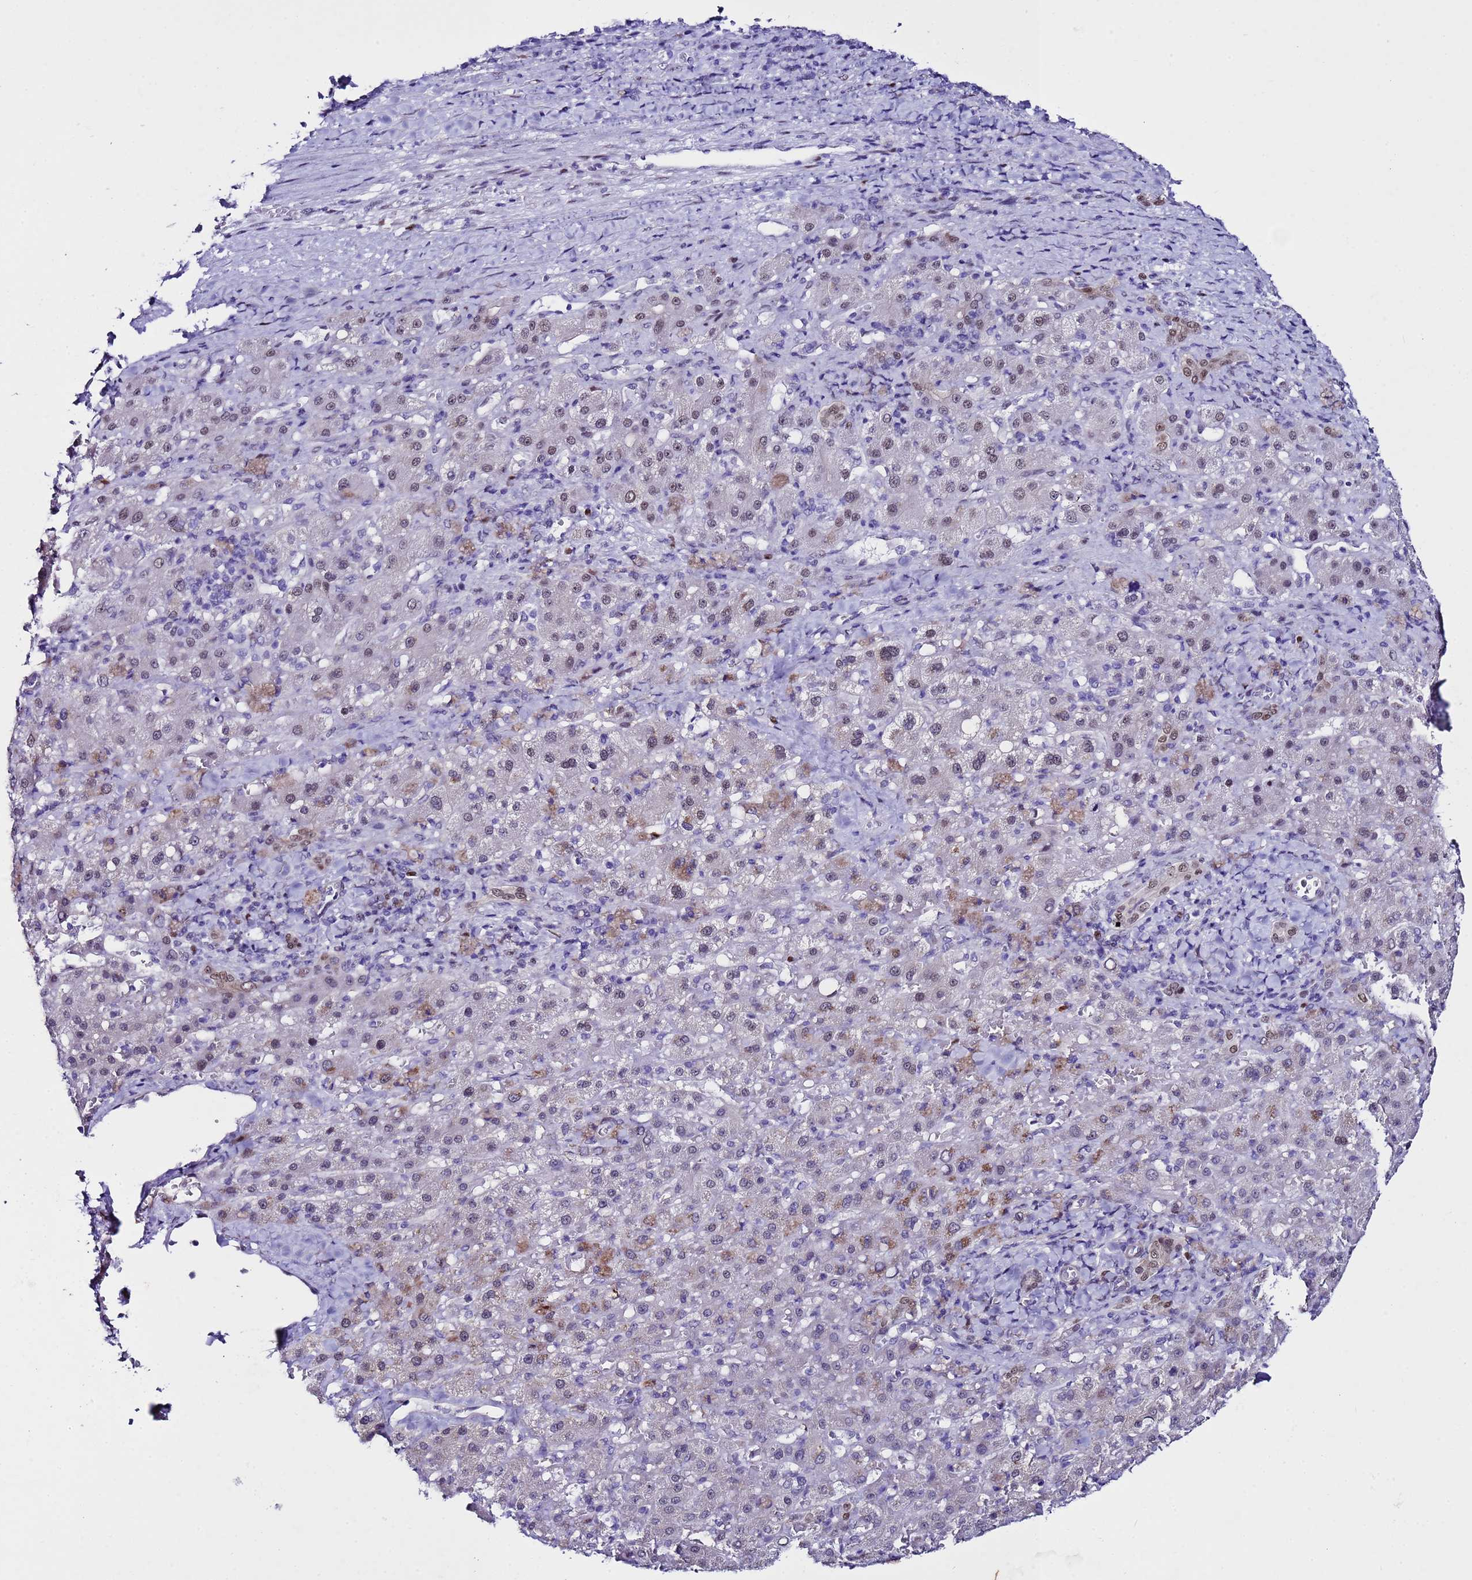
{"staining": {"intensity": "moderate", "quantity": "<25%", "location": "cytoplasmic/membranous,nuclear"}, "tissue": "liver cancer", "cell_type": "Tumor cells", "image_type": "cancer", "snomed": [{"axis": "morphology", "description": "Carcinoma, Hepatocellular, NOS"}, {"axis": "topography", "description": "Liver"}], "caption": "High-magnification brightfield microscopy of liver cancer (hepatocellular carcinoma) stained with DAB (3,3'-diaminobenzidine) (brown) and counterstained with hematoxylin (blue). tumor cells exhibit moderate cytoplasmic/membranous and nuclear expression is identified in approximately<25% of cells. The staining is performed using DAB (3,3'-diaminobenzidine) brown chromogen to label protein expression. The nuclei are counter-stained blue using hematoxylin.", "gene": "BCL7A", "patient": {"sex": "female", "age": 58}}